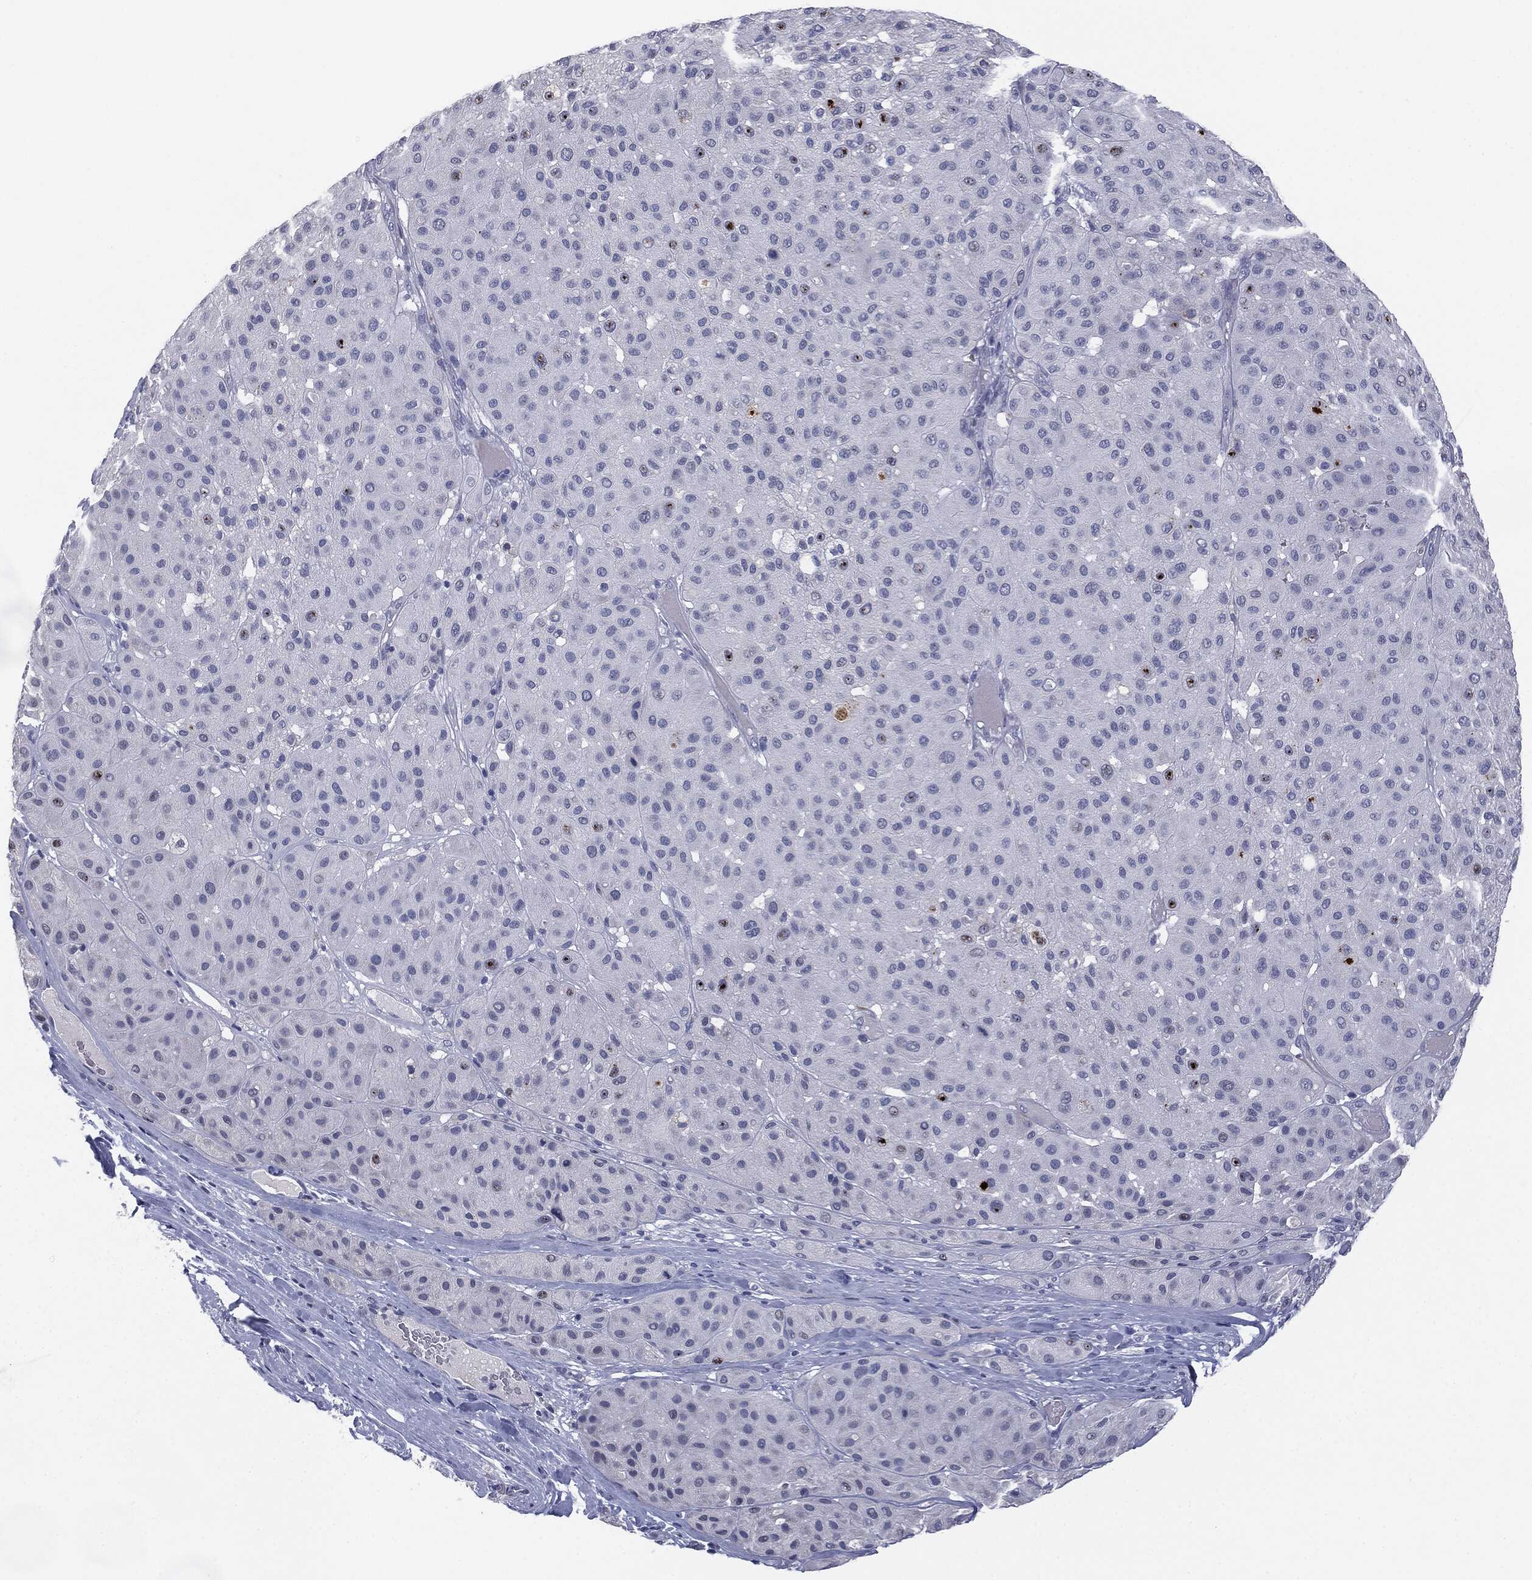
{"staining": {"intensity": "negative", "quantity": "none", "location": "none"}, "tissue": "melanoma", "cell_type": "Tumor cells", "image_type": "cancer", "snomed": [{"axis": "morphology", "description": "Malignant melanoma, Metastatic site"}, {"axis": "topography", "description": "Smooth muscle"}], "caption": "High magnification brightfield microscopy of melanoma stained with DAB (brown) and counterstained with hematoxylin (blue): tumor cells show no significant staining. (Stains: DAB (3,3'-diaminobenzidine) IHC with hematoxylin counter stain, Microscopy: brightfield microscopy at high magnification).", "gene": "MUC1", "patient": {"sex": "male", "age": 41}}